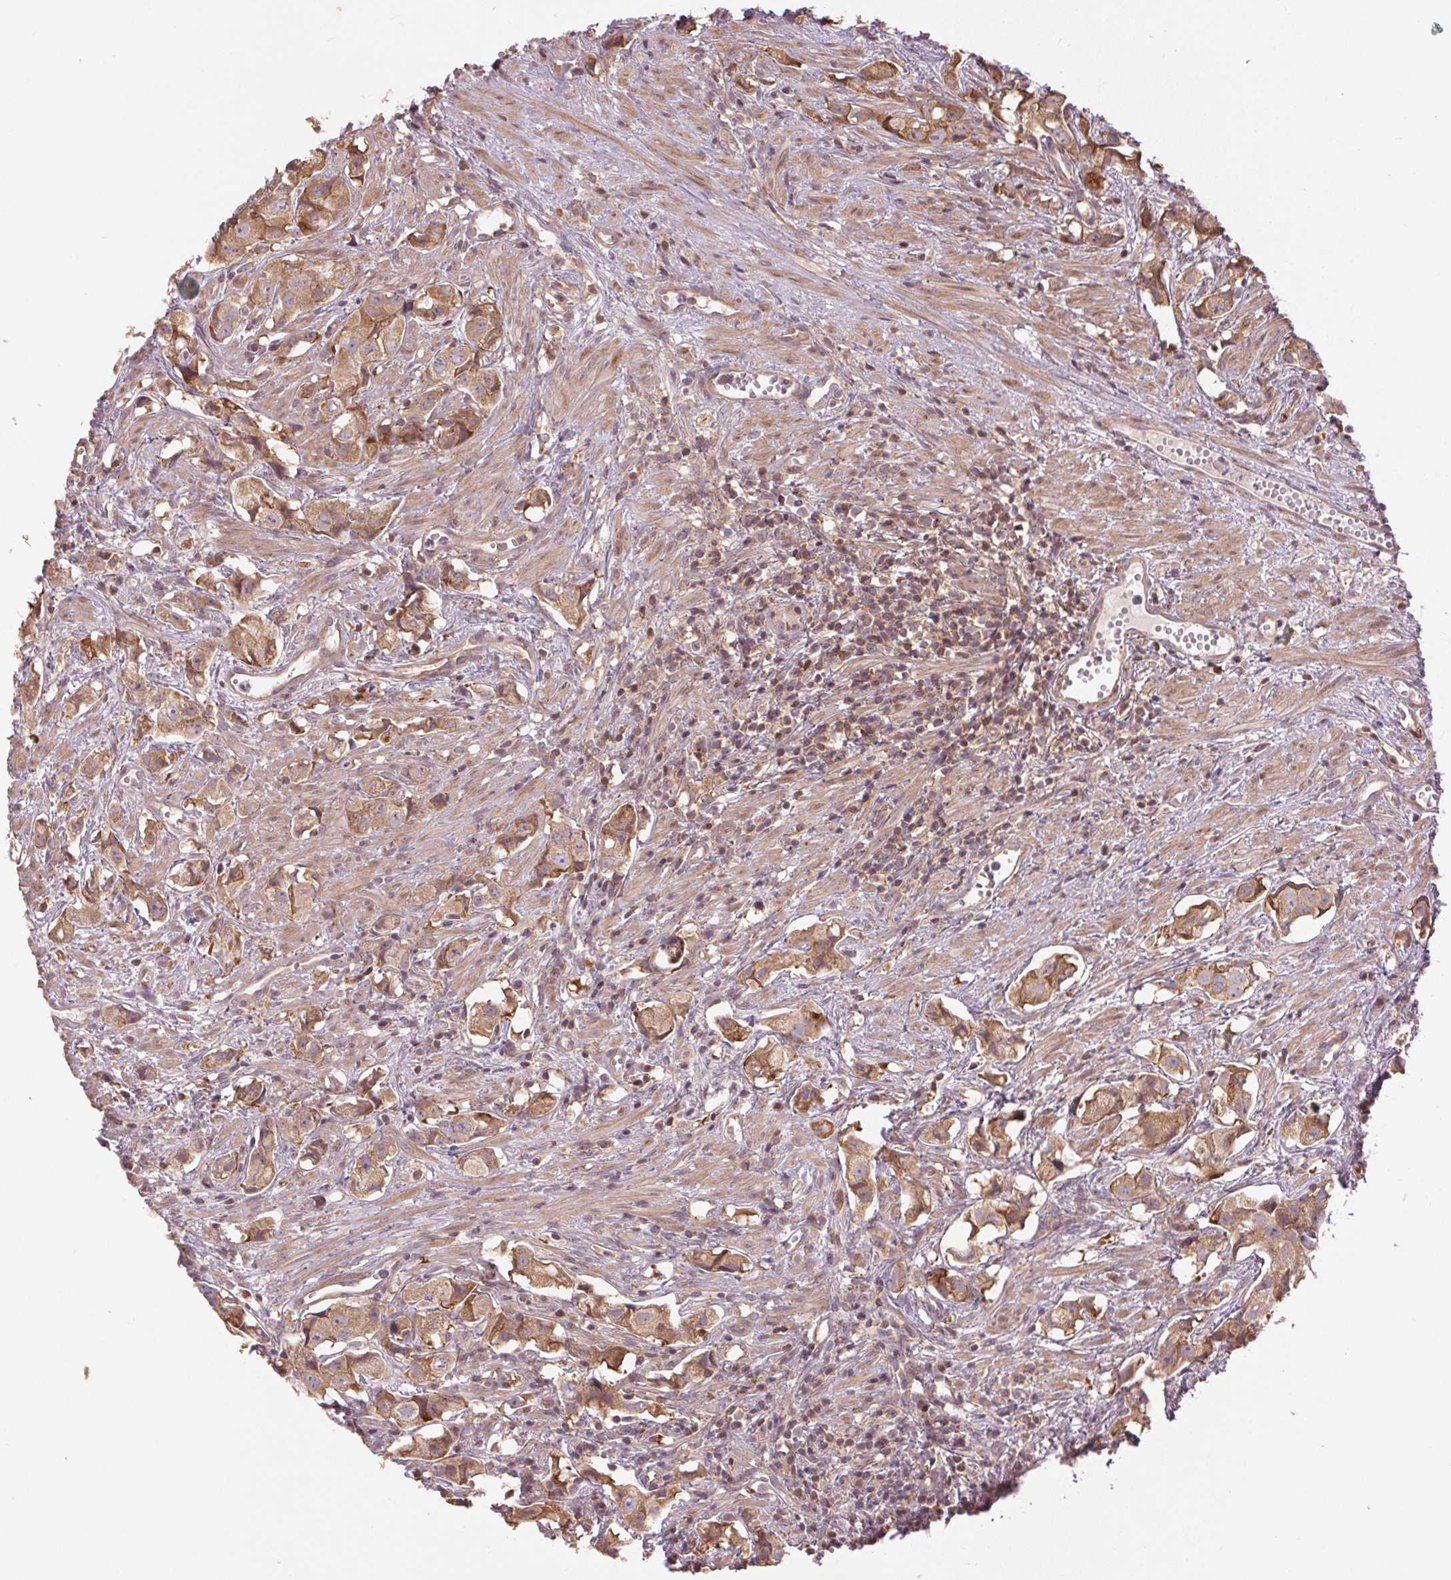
{"staining": {"intensity": "moderate", "quantity": ">75%", "location": "cytoplasmic/membranous"}, "tissue": "prostate cancer", "cell_type": "Tumor cells", "image_type": "cancer", "snomed": [{"axis": "morphology", "description": "Adenocarcinoma, High grade"}, {"axis": "topography", "description": "Prostate"}], "caption": "Approximately >75% of tumor cells in high-grade adenocarcinoma (prostate) display moderate cytoplasmic/membranous protein positivity as visualized by brown immunohistochemical staining.", "gene": "BTF3L4", "patient": {"sex": "male", "age": 58}}